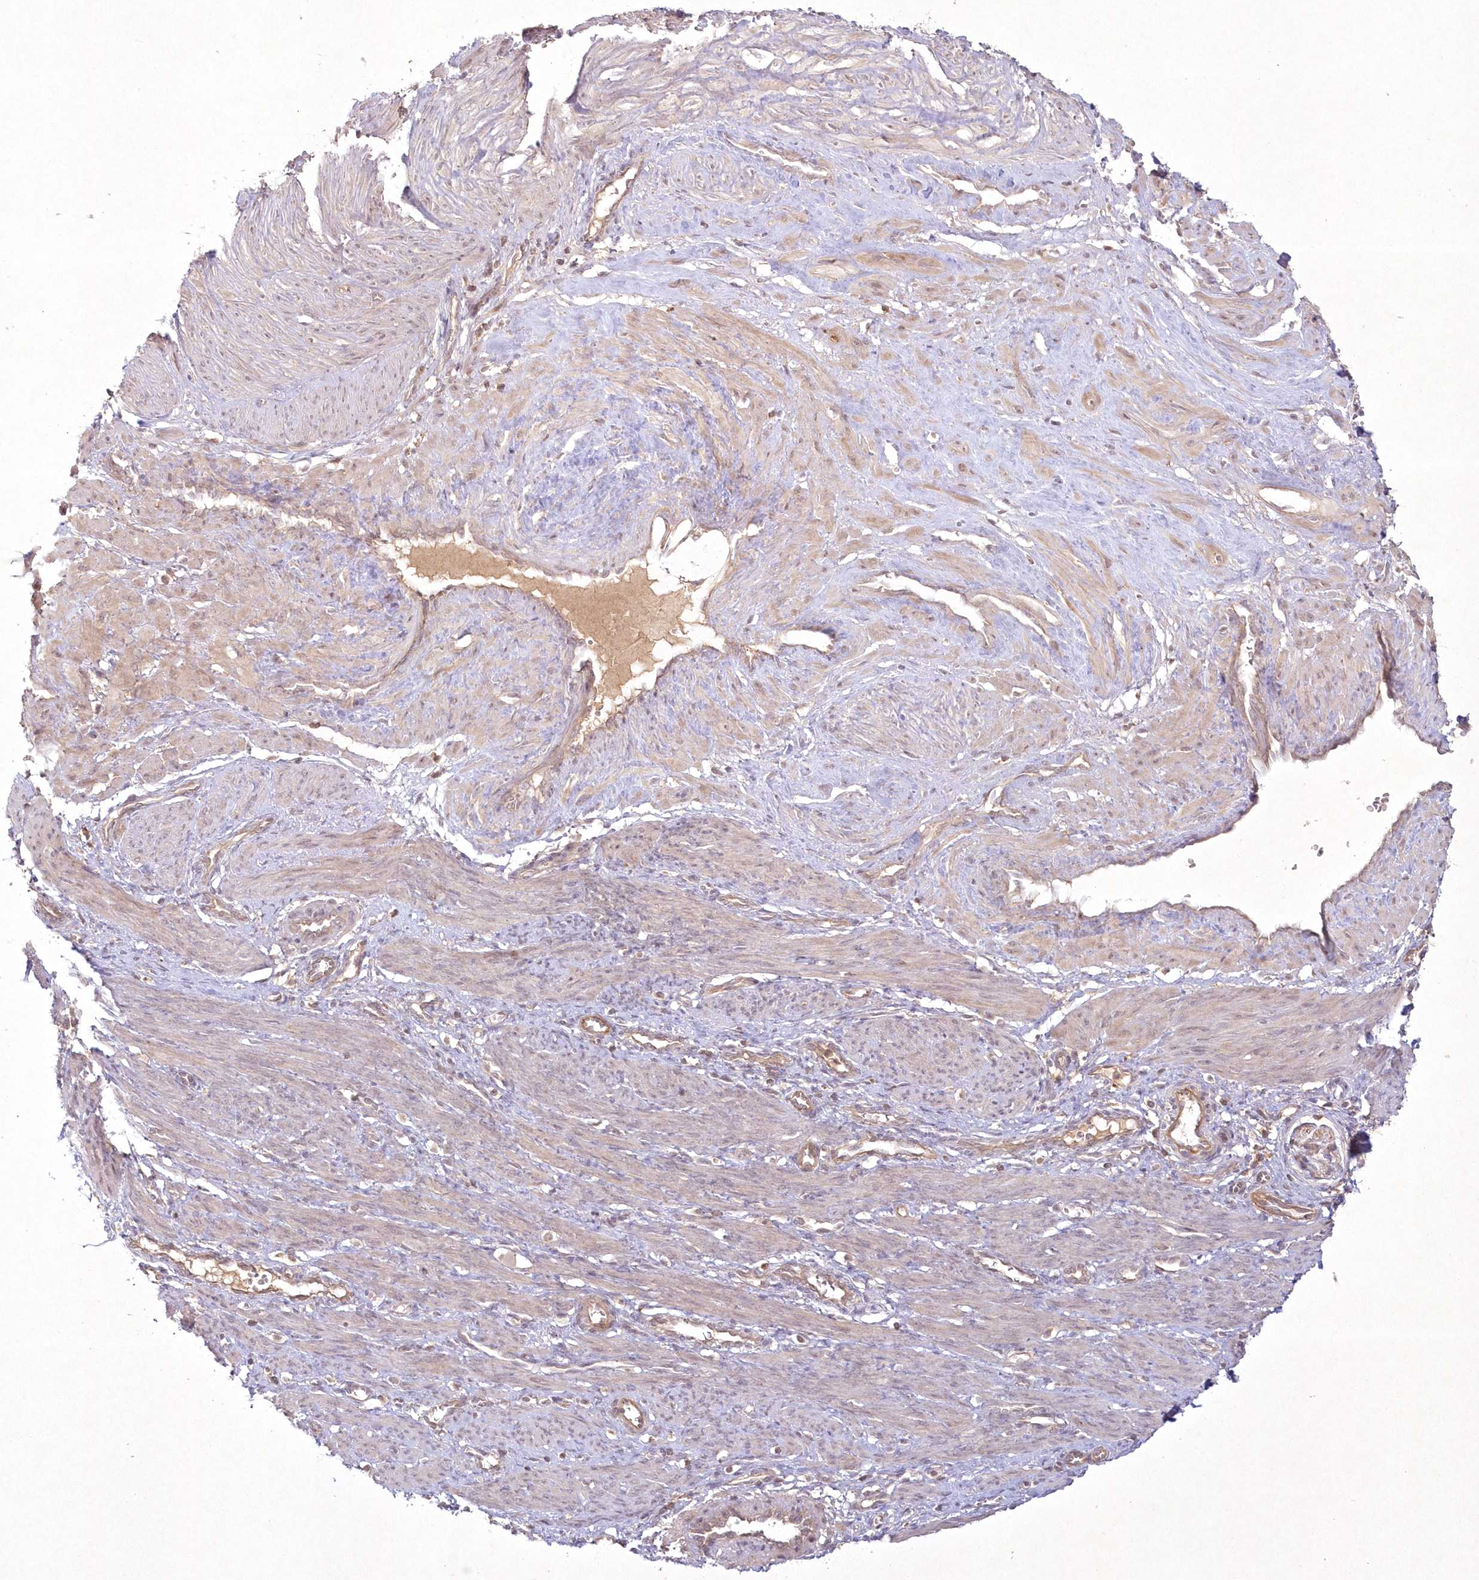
{"staining": {"intensity": "weak", "quantity": "25%-75%", "location": "cytoplasmic/membranous"}, "tissue": "smooth muscle", "cell_type": "Smooth muscle cells", "image_type": "normal", "snomed": [{"axis": "morphology", "description": "Normal tissue, NOS"}, {"axis": "topography", "description": "Endometrium"}], "caption": "Protein staining by IHC reveals weak cytoplasmic/membranous expression in about 25%-75% of smooth muscle cells in normal smooth muscle.", "gene": "TOGARAM2", "patient": {"sex": "female", "age": 33}}